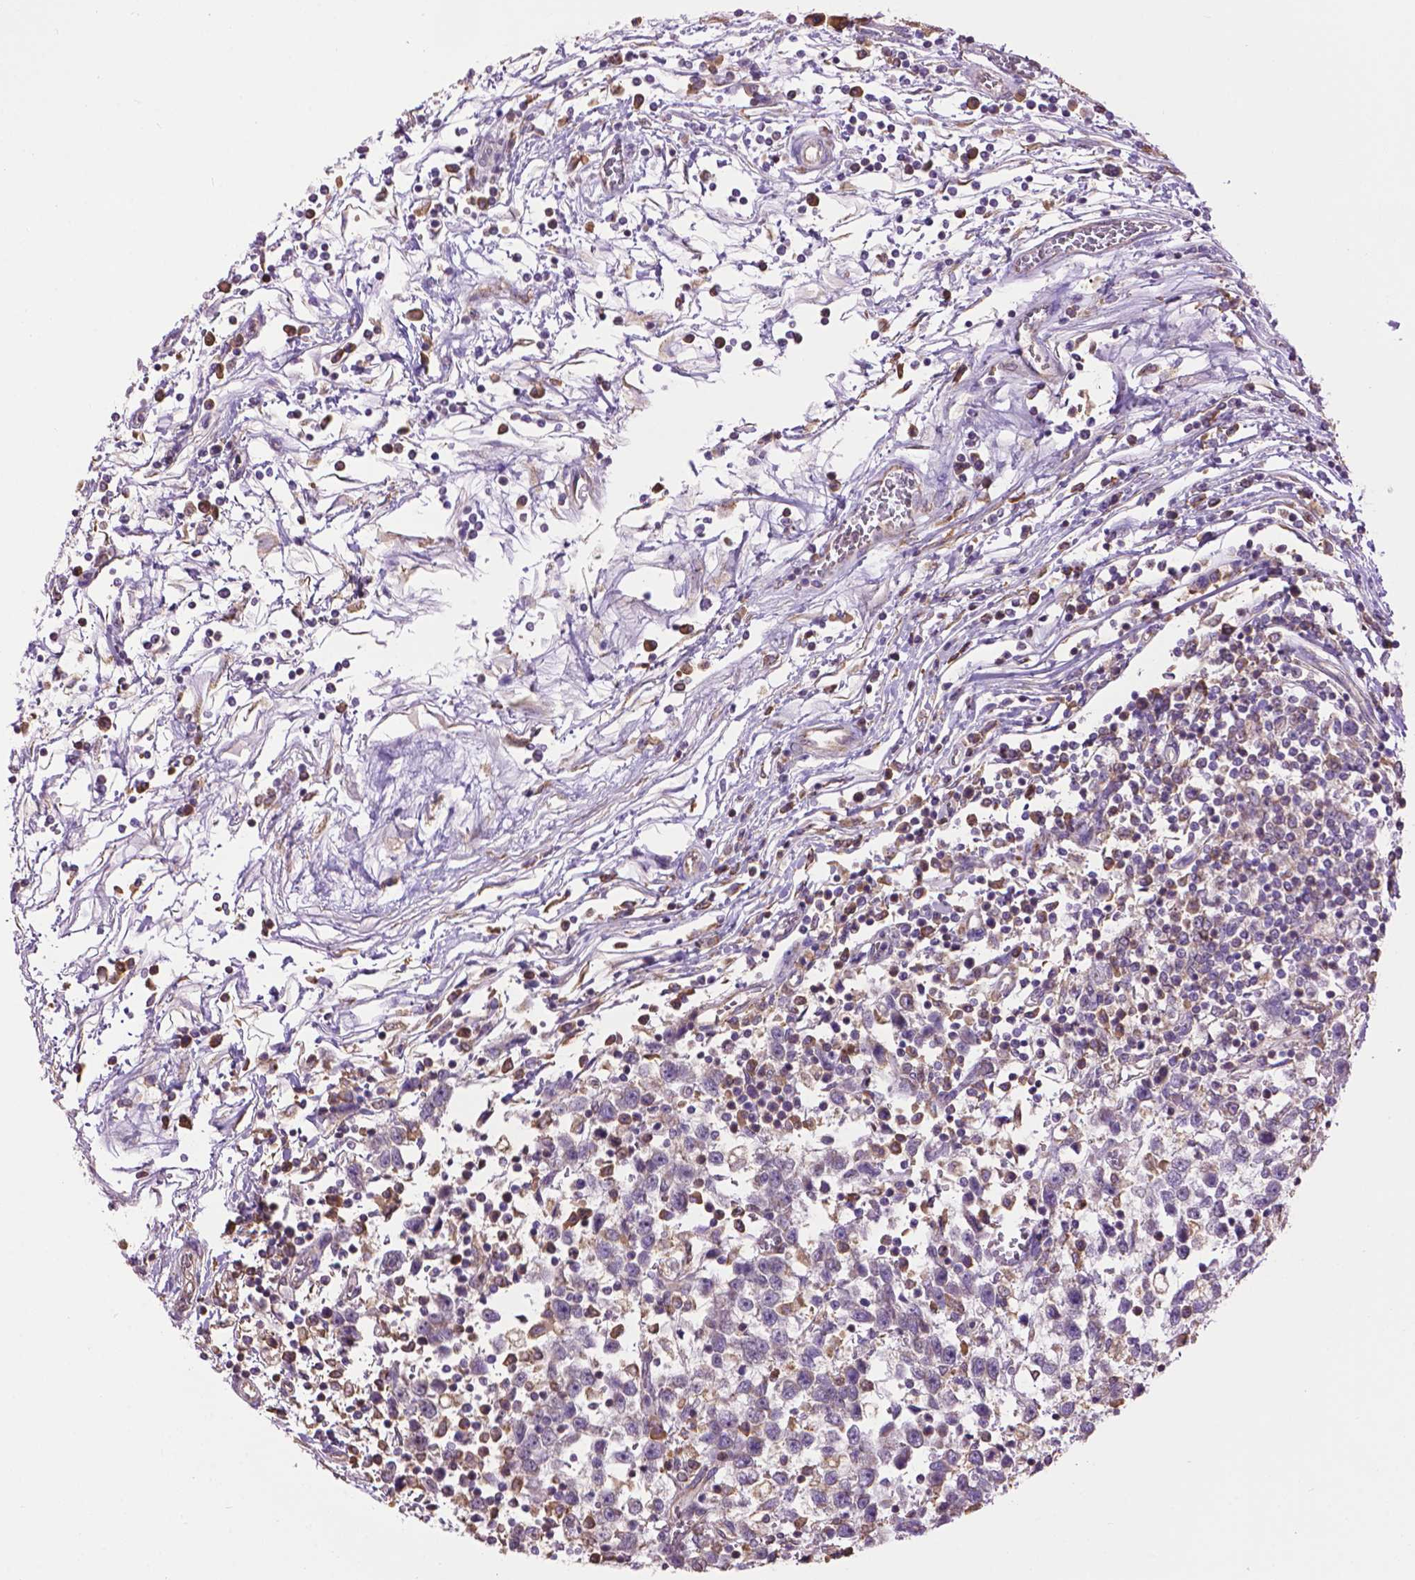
{"staining": {"intensity": "negative", "quantity": "none", "location": "none"}, "tissue": "testis cancer", "cell_type": "Tumor cells", "image_type": "cancer", "snomed": [{"axis": "morphology", "description": "Seminoma, NOS"}, {"axis": "topography", "description": "Testis"}], "caption": "Human testis cancer stained for a protein using immunohistochemistry displays no staining in tumor cells.", "gene": "PPP2R5E", "patient": {"sex": "male", "age": 34}}